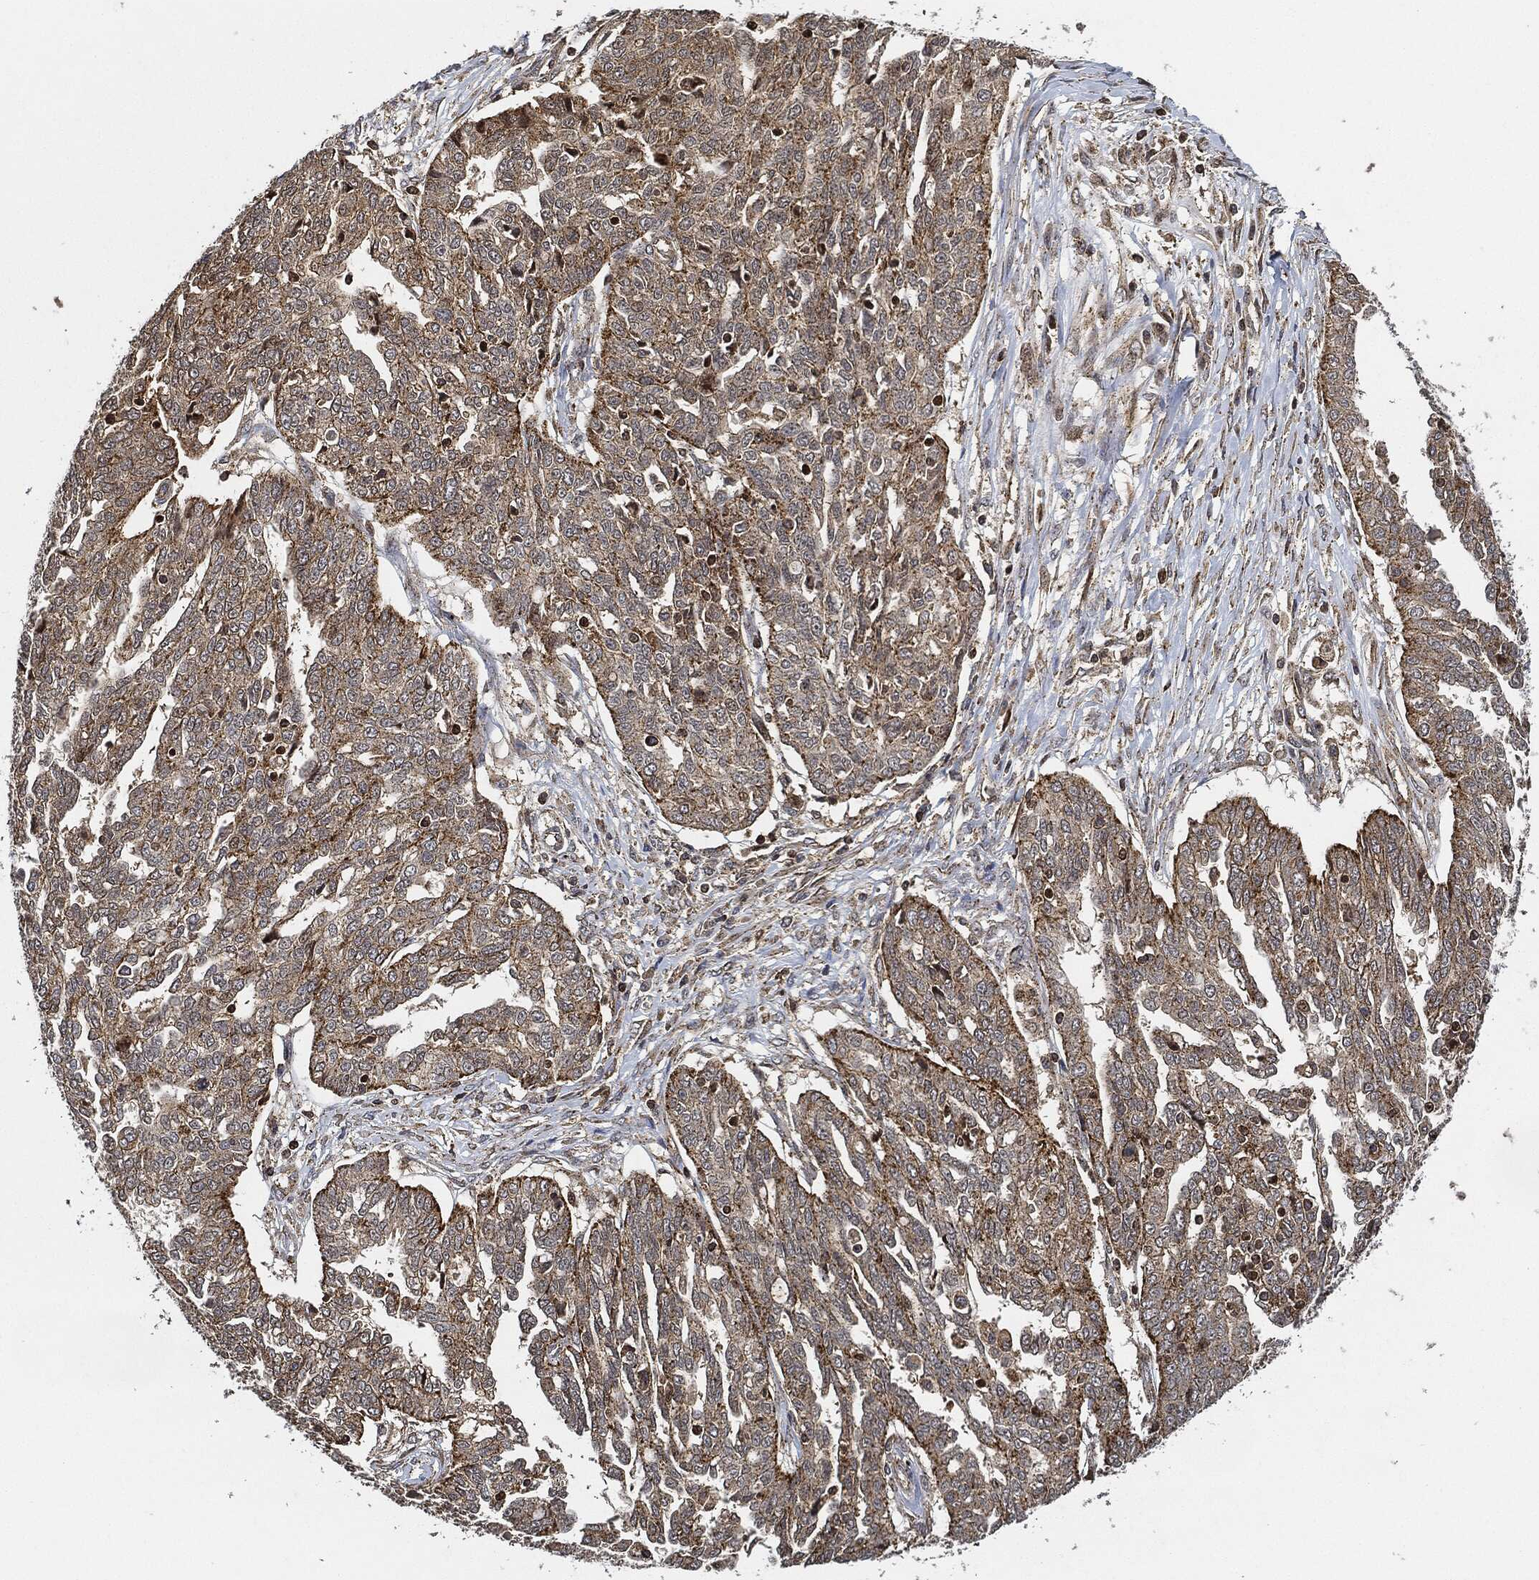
{"staining": {"intensity": "strong", "quantity": "<25%", "location": "cytoplasmic/membranous"}, "tissue": "ovarian cancer", "cell_type": "Tumor cells", "image_type": "cancer", "snomed": [{"axis": "morphology", "description": "Cystadenocarcinoma, serous, NOS"}, {"axis": "topography", "description": "Ovary"}], "caption": "A histopathology image of serous cystadenocarcinoma (ovarian) stained for a protein shows strong cytoplasmic/membranous brown staining in tumor cells. The protein is shown in brown color, while the nuclei are stained blue.", "gene": "MAP3K3", "patient": {"sex": "female", "age": 67}}